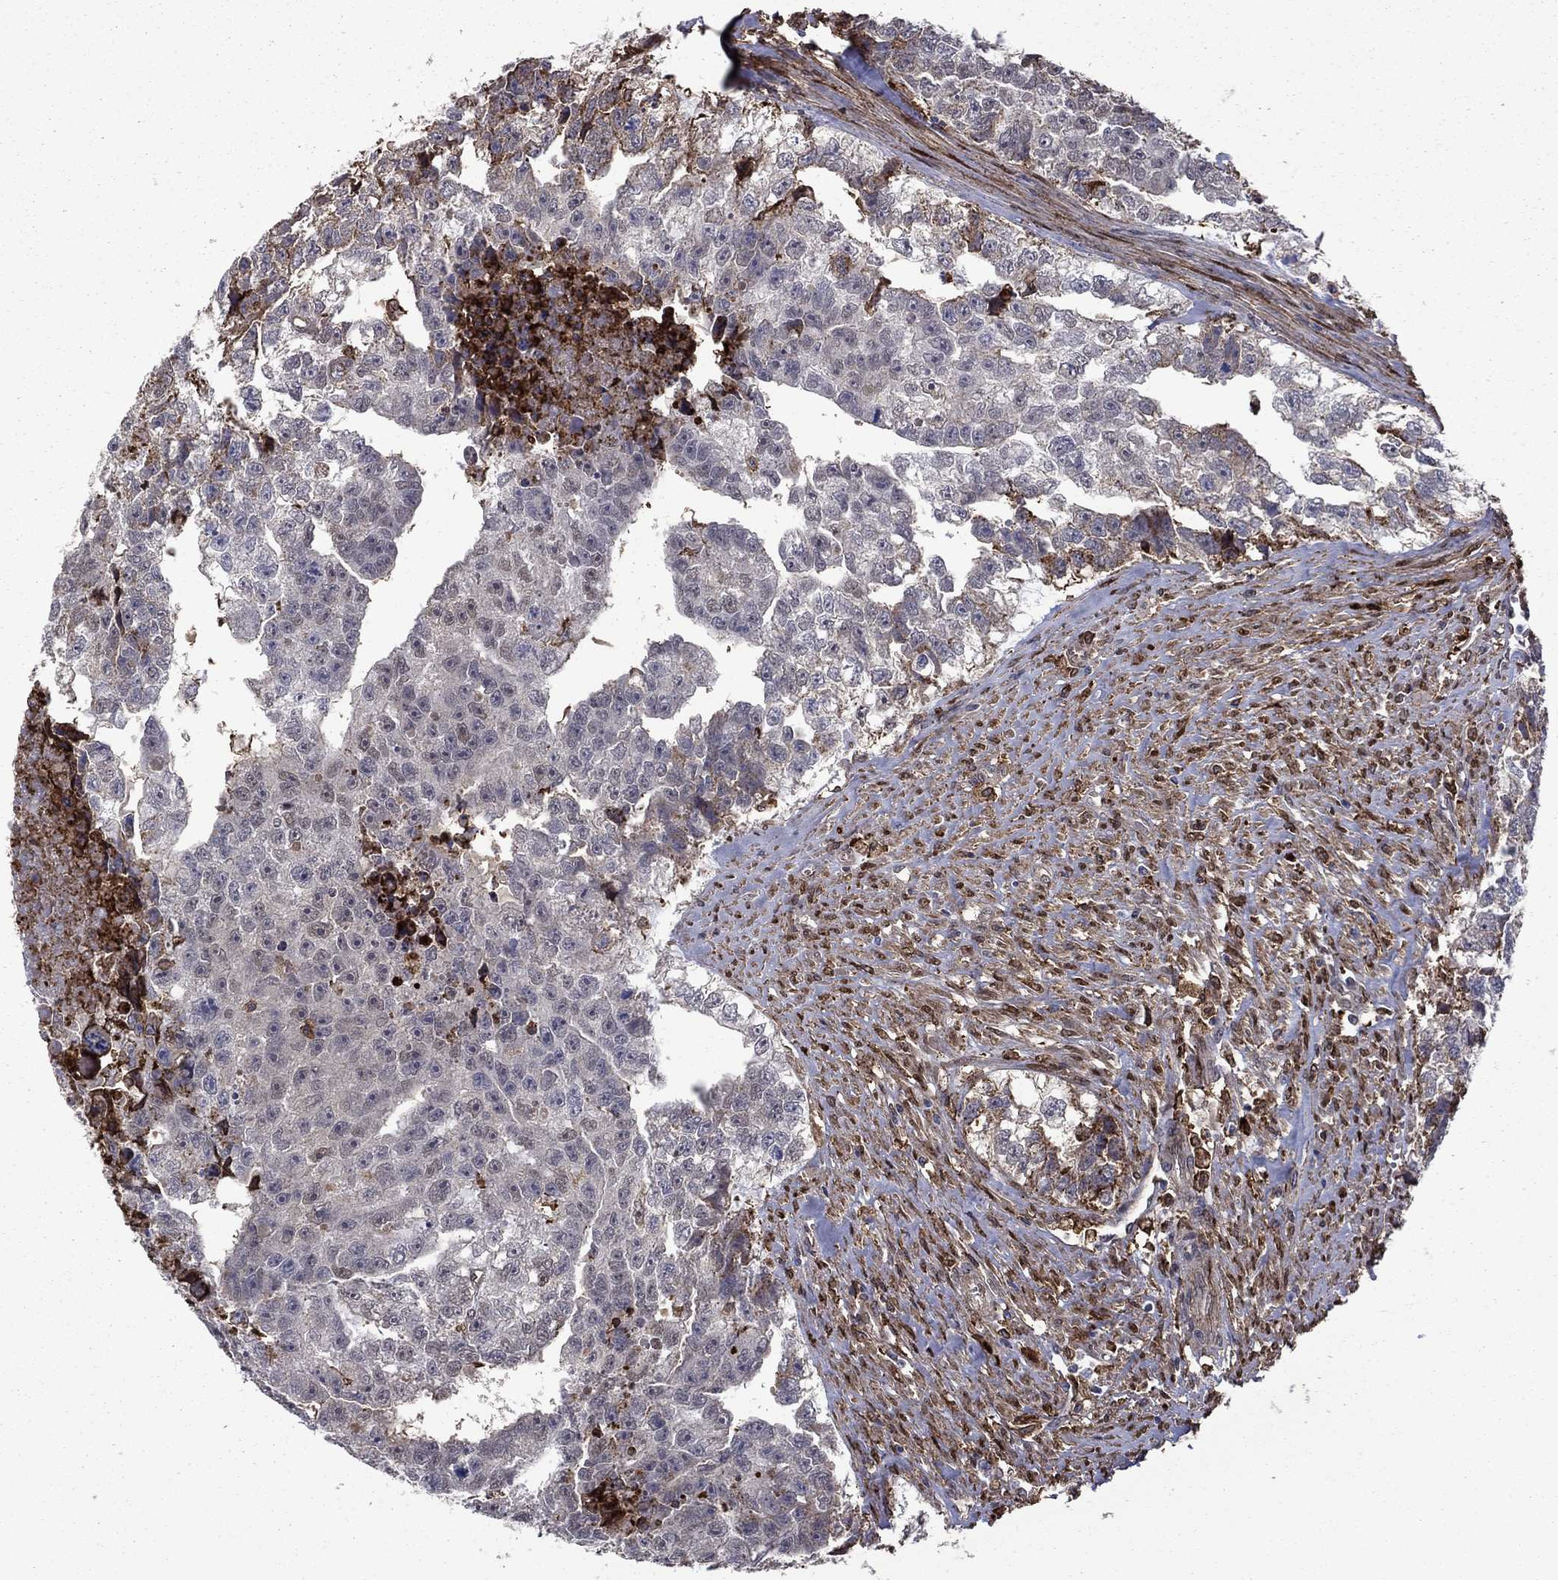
{"staining": {"intensity": "negative", "quantity": "none", "location": "none"}, "tissue": "testis cancer", "cell_type": "Tumor cells", "image_type": "cancer", "snomed": [{"axis": "morphology", "description": "Carcinoma, Embryonal, NOS"}, {"axis": "morphology", "description": "Teratoma, malignant, NOS"}, {"axis": "topography", "description": "Testis"}], "caption": "Testis cancer (teratoma (malignant)) was stained to show a protein in brown. There is no significant staining in tumor cells. (DAB immunohistochemistry (IHC) with hematoxylin counter stain).", "gene": "PLAU", "patient": {"sex": "male", "age": 44}}